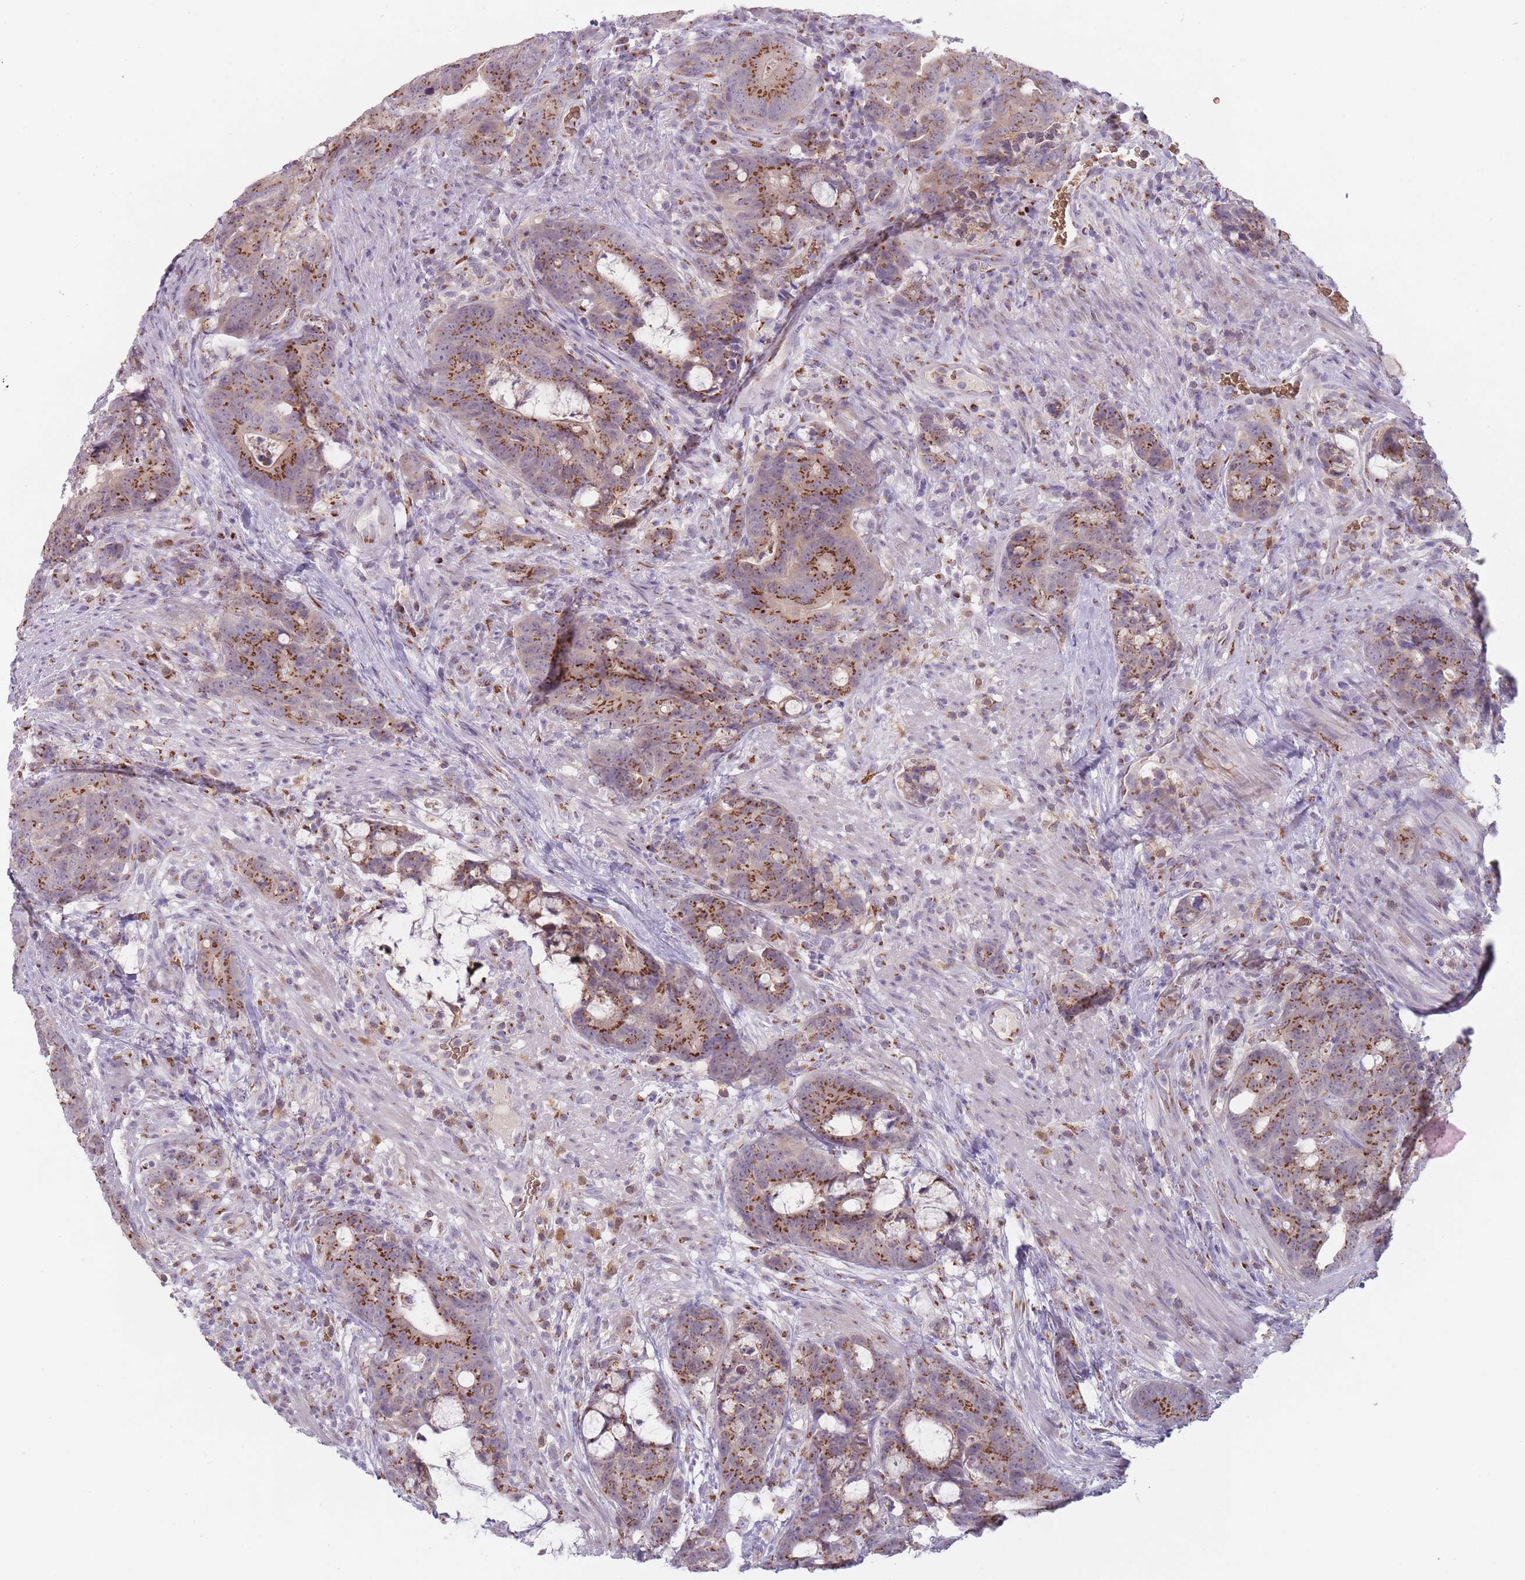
{"staining": {"intensity": "strong", "quantity": ">75%", "location": "cytoplasmic/membranous"}, "tissue": "colorectal cancer", "cell_type": "Tumor cells", "image_type": "cancer", "snomed": [{"axis": "morphology", "description": "Adenocarcinoma, NOS"}, {"axis": "topography", "description": "Colon"}], "caption": "Strong cytoplasmic/membranous staining is identified in about >75% of tumor cells in colorectal adenocarcinoma.", "gene": "MAN1B1", "patient": {"sex": "female", "age": 82}}